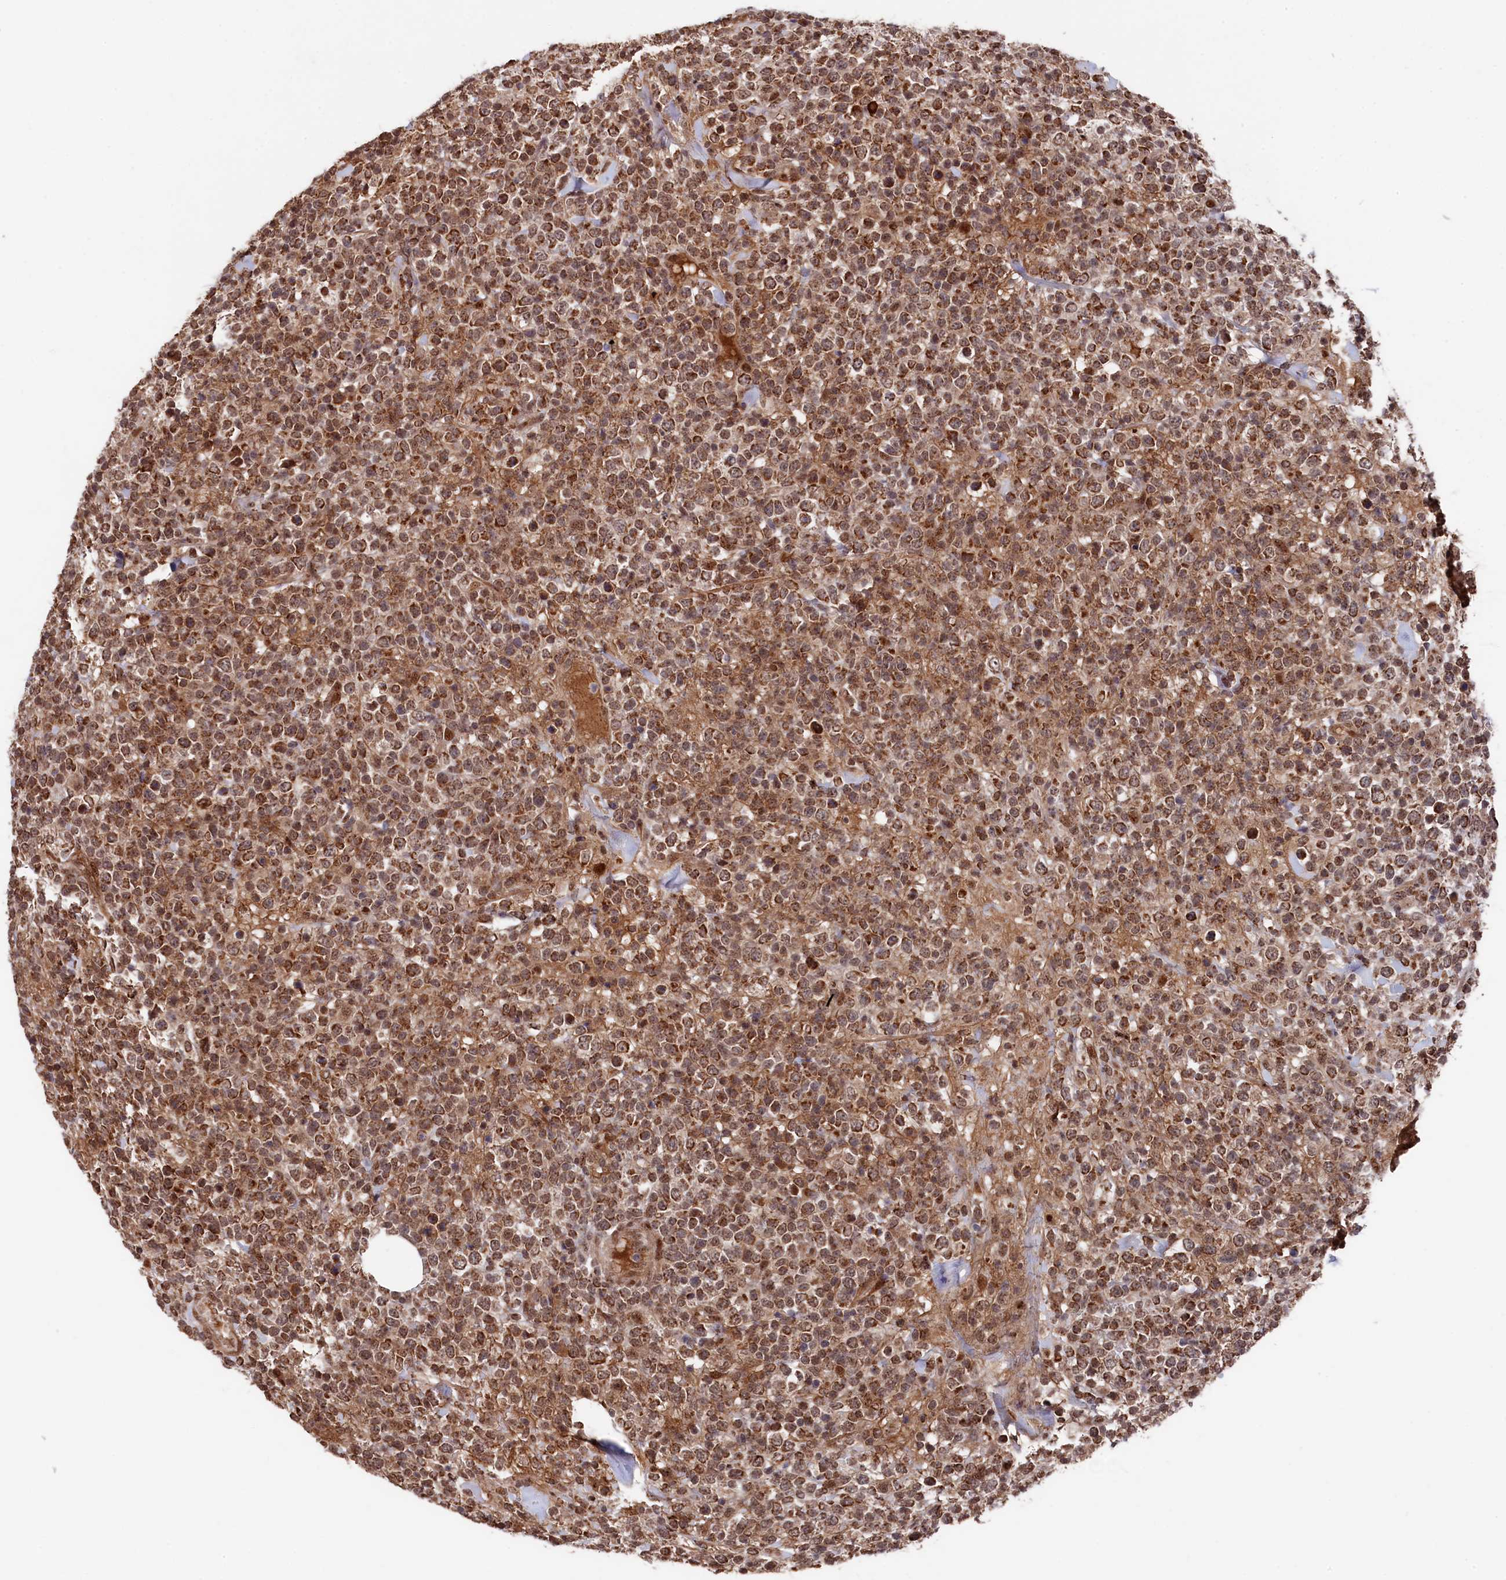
{"staining": {"intensity": "moderate", "quantity": ">75%", "location": "cytoplasmic/membranous,nuclear"}, "tissue": "lymphoma", "cell_type": "Tumor cells", "image_type": "cancer", "snomed": [{"axis": "morphology", "description": "Malignant lymphoma, non-Hodgkin's type, High grade"}, {"axis": "topography", "description": "Colon"}], "caption": "A brown stain shows moderate cytoplasmic/membranous and nuclear positivity of a protein in human high-grade malignant lymphoma, non-Hodgkin's type tumor cells.", "gene": "CLPX", "patient": {"sex": "female", "age": 53}}